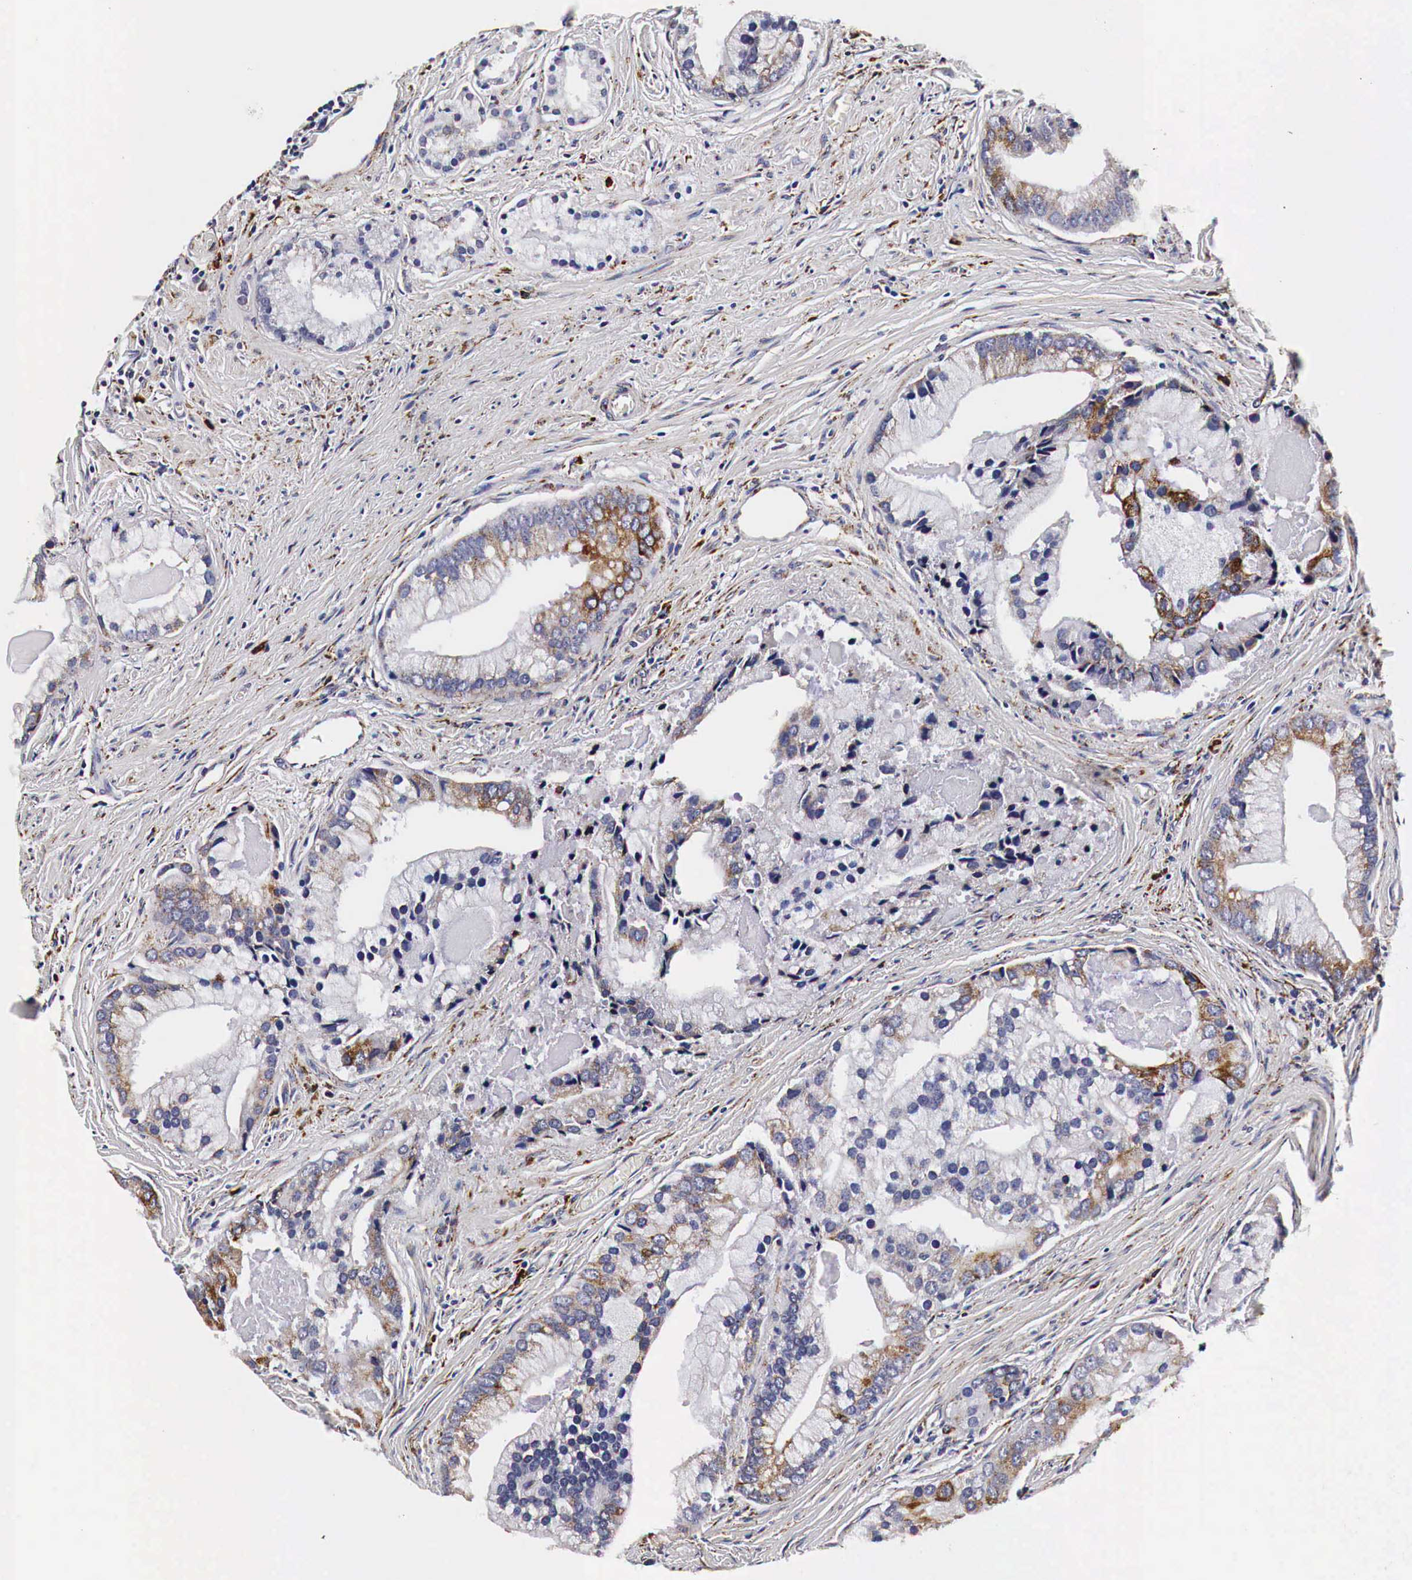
{"staining": {"intensity": "weak", "quantity": "<25%", "location": "cytoplasmic/membranous"}, "tissue": "prostate cancer", "cell_type": "Tumor cells", "image_type": "cancer", "snomed": [{"axis": "morphology", "description": "Adenocarcinoma, Low grade"}, {"axis": "topography", "description": "Prostate"}], "caption": "A histopathology image of human prostate cancer (adenocarcinoma (low-grade)) is negative for staining in tumor cells.", "gene": "CKAP4", "patient": {"sex": "male", "age": 71}}